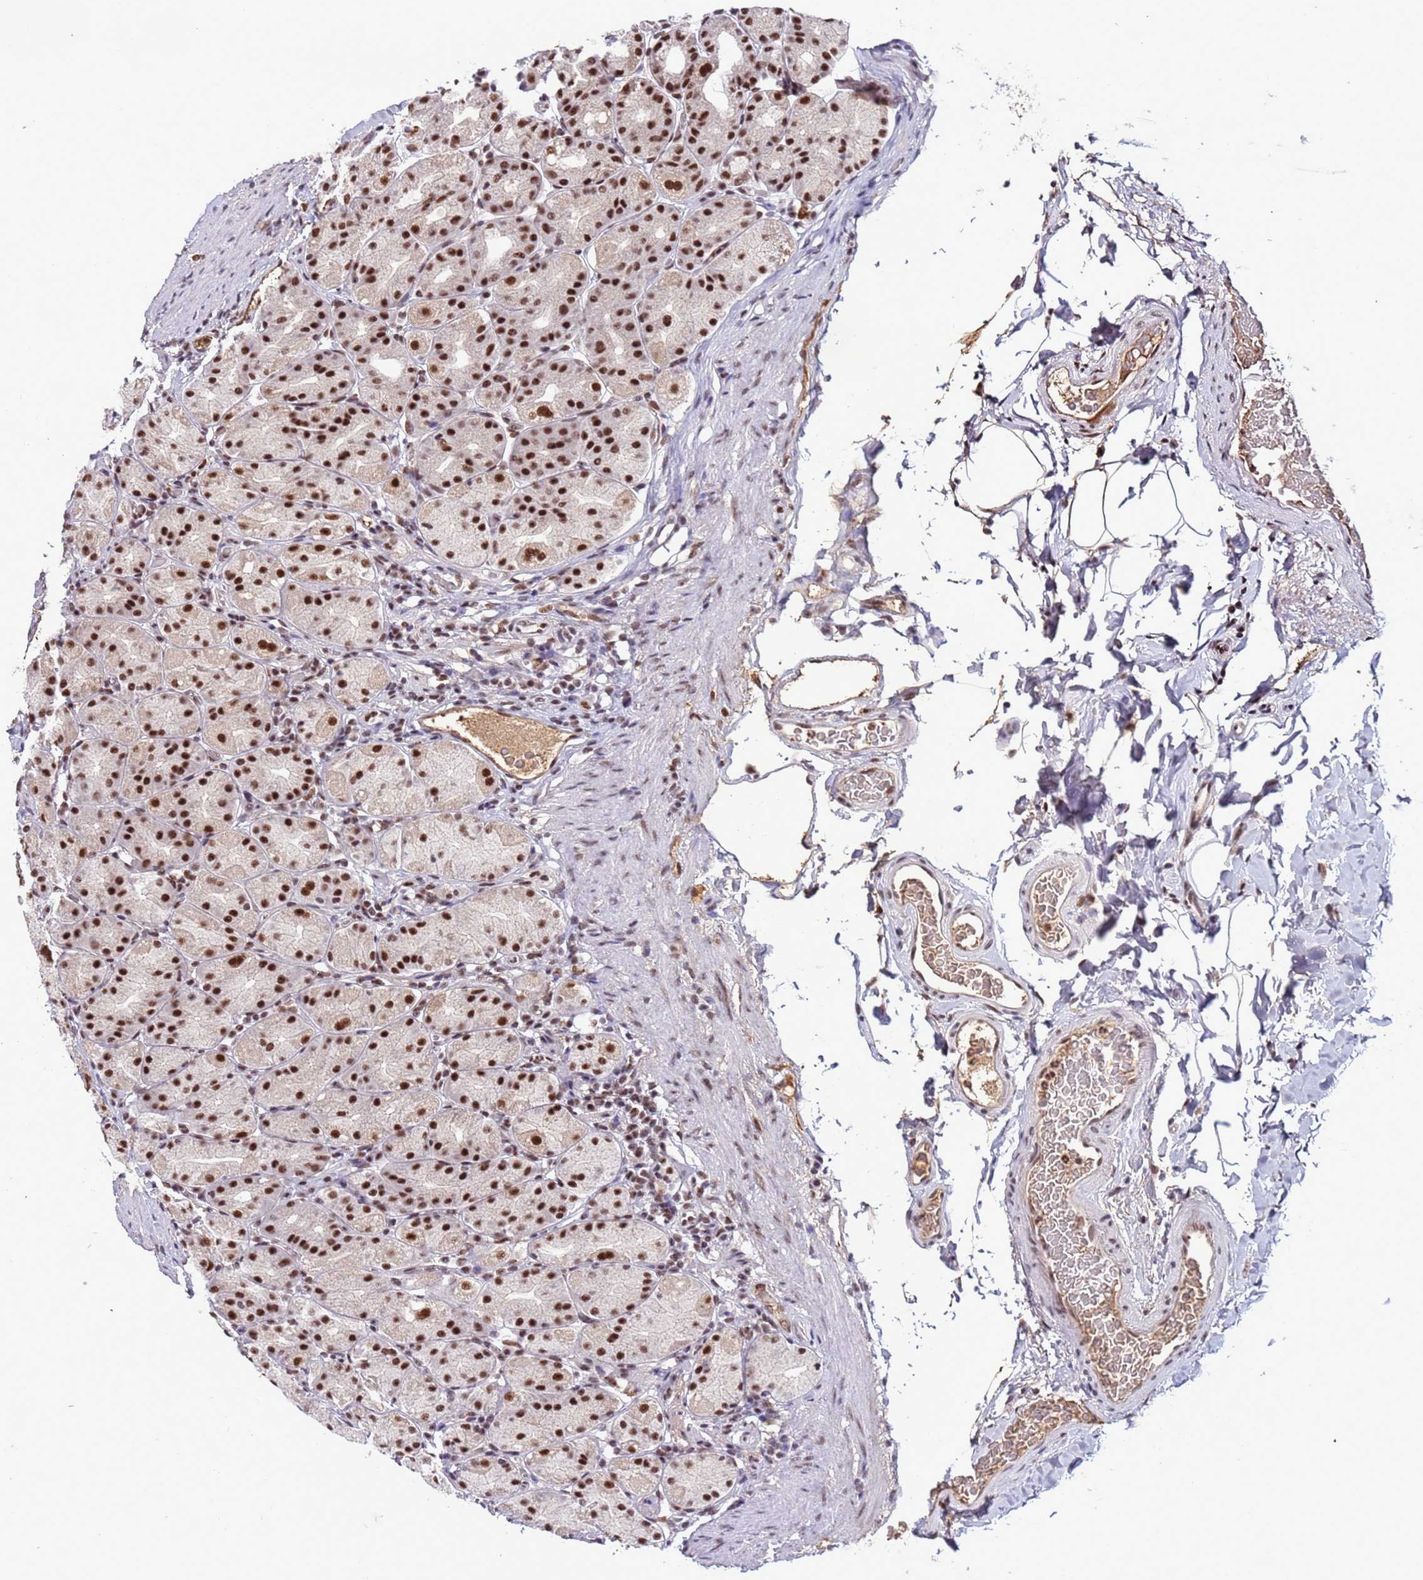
{"staining": {"intensity": "strong", "quantity": ">75%", "location": "nuclear"}, "tissue": "stomach", "cell_type": "Glandular cells", "image_type": "normal", "snomed": [{"axis": "morphology", "description": "Normal tissue, NOS"}, {"axis": "topography", "description": "Stomach, upper"}], "caption": "Human stomach stained with a protein marker displays strong staining in glandular cells.", "gene": "SRRT", "patient": {"sex": "male", "age": 68}}